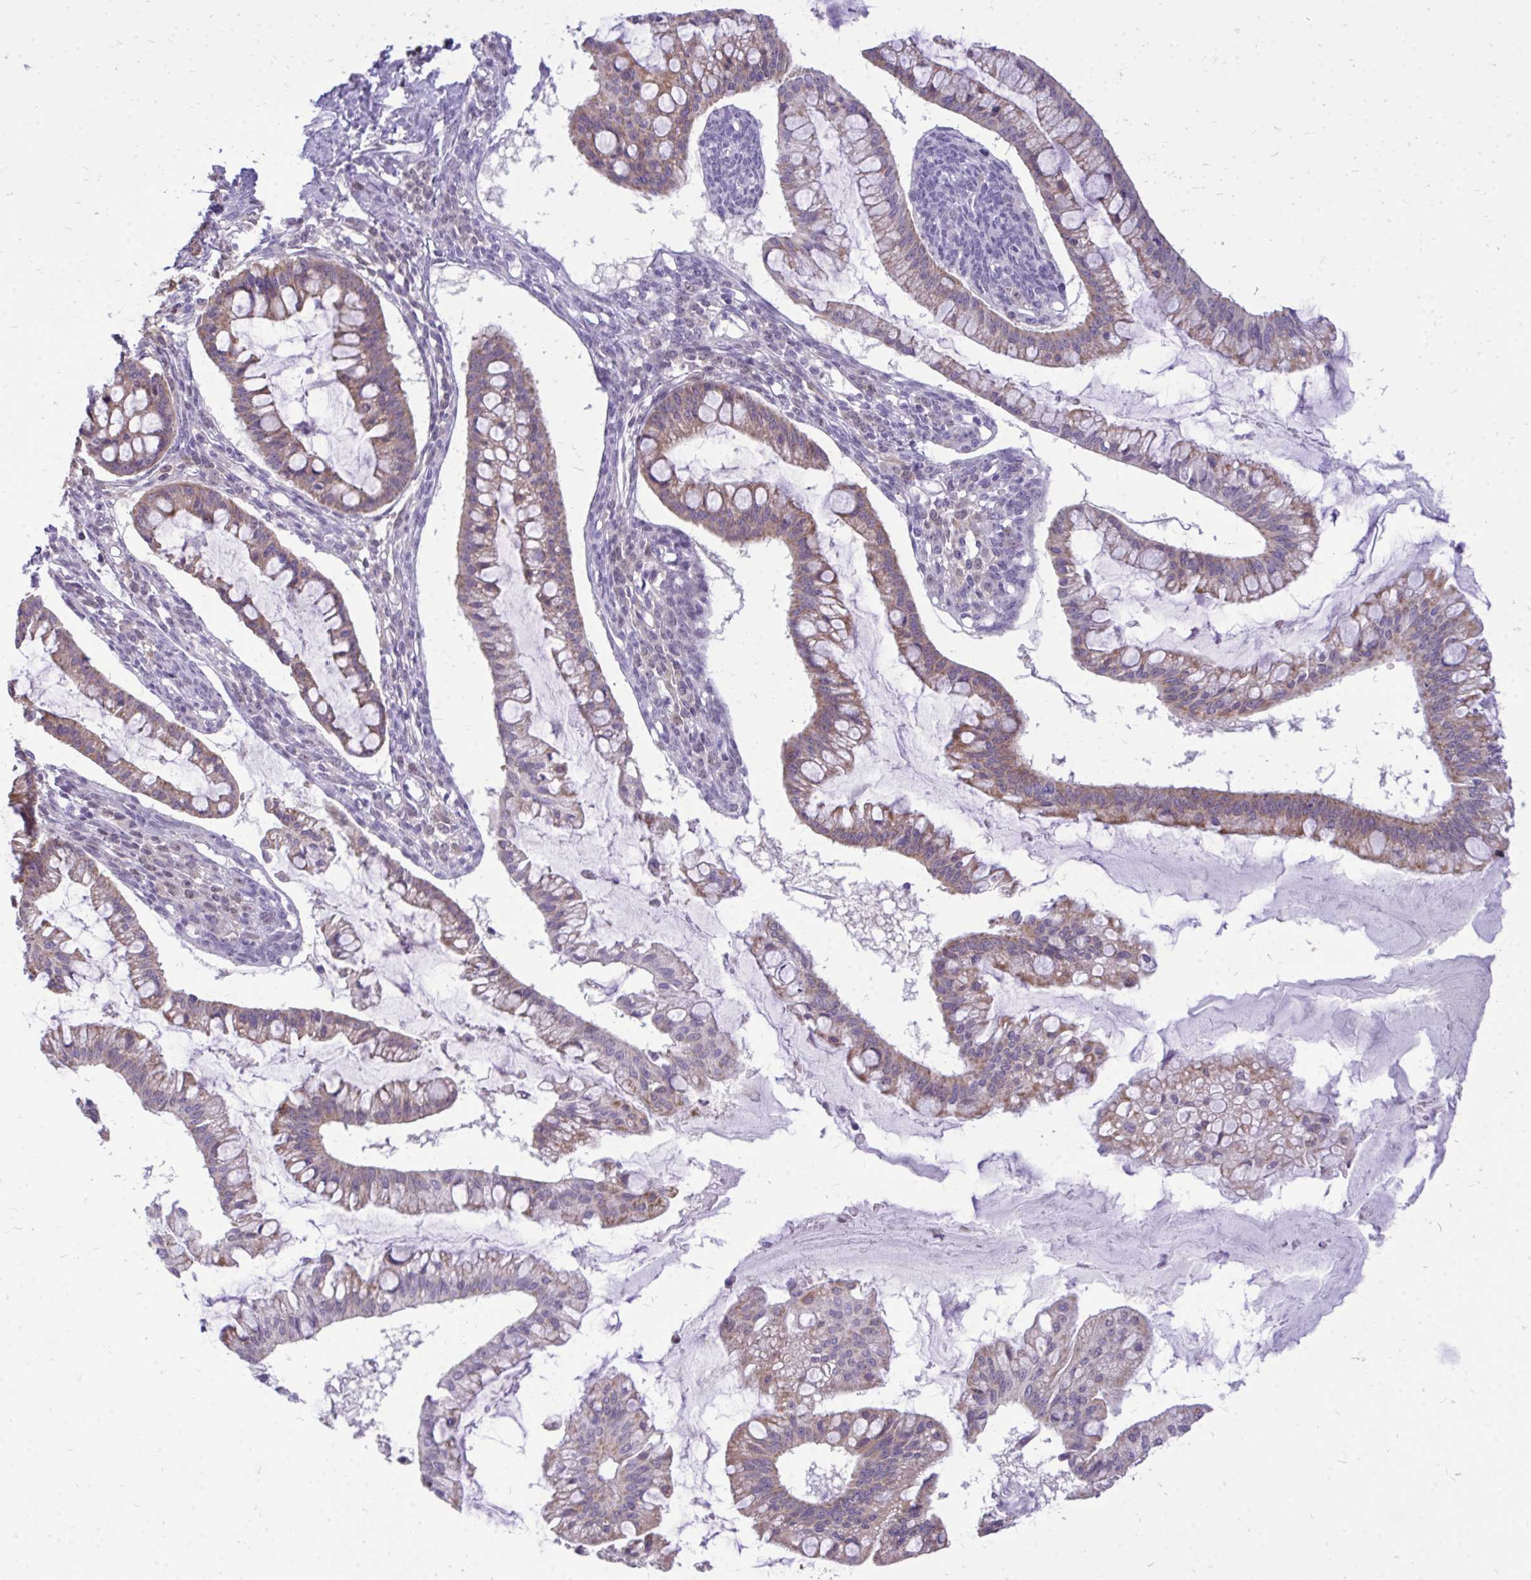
{"staining": {"intensity": "moderate", "quantity": "25%-75%", "location": "cytoplasmic/membranous"}, "tissue": "ovarian cancer", "cell_type": "Tumor cells", "image_type": "cancer", "snomed": [{"axis": "morphology", "description": "Cystadenocarcinoma, mucinous, NOS"}, {"axis": "topography", "description": "Ovary"}], "caption": "Protein expression analysis of mucinous cystadenocarcinoma (ovarian) shows moderate cytoplasmic/membranous positivity in approximately 25%-75% of tumor cells.", "gene": "SPTBN2", "patient": {"sex": "female", "age": 73}}